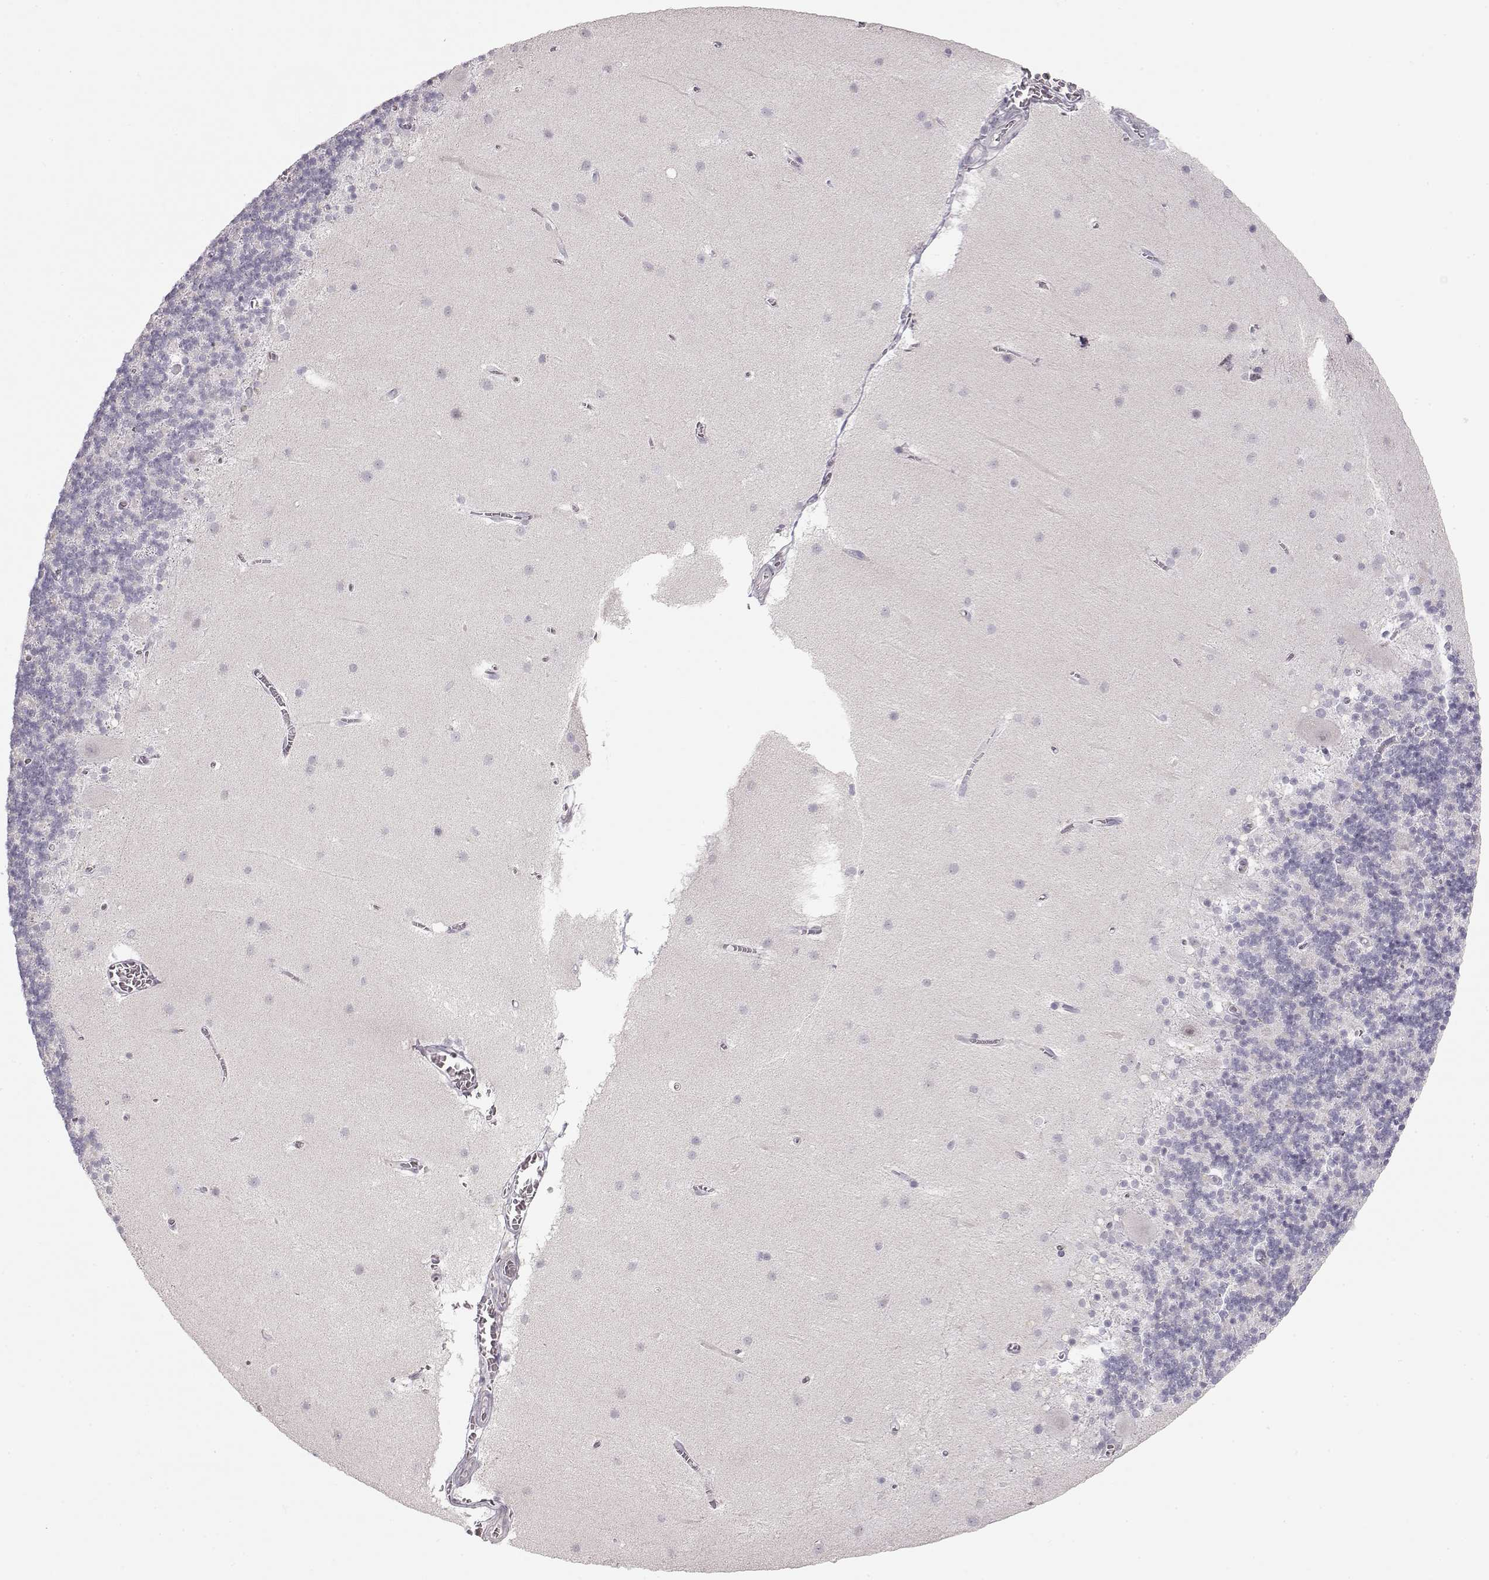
{"staining": {"intensity": "negative", "quantity": "none", "location": "none"}, "tissue": "cerebellum", "cell_type": "Cells in granular layer", "image_type": "normal", "snomed": [{"axis": "morphology", "description": "Normal tissue, NOS"}, {"axis": "topography", "description": "Cerebellum"}], "caption": "High magnification brightfield microscopy of unremarkable cerebellum stained with DAB (brown) and counterstained with hematoxylin (blue): cells in granular layer show no significant positivity. The staining was performed using DAB to visualize the protein expression in brown, while the nuclei were stained in blue with hematoxylin (Magnification: 20x).", "gene": "FAM205A", "patient": {"sex": "male", "age": 70}}